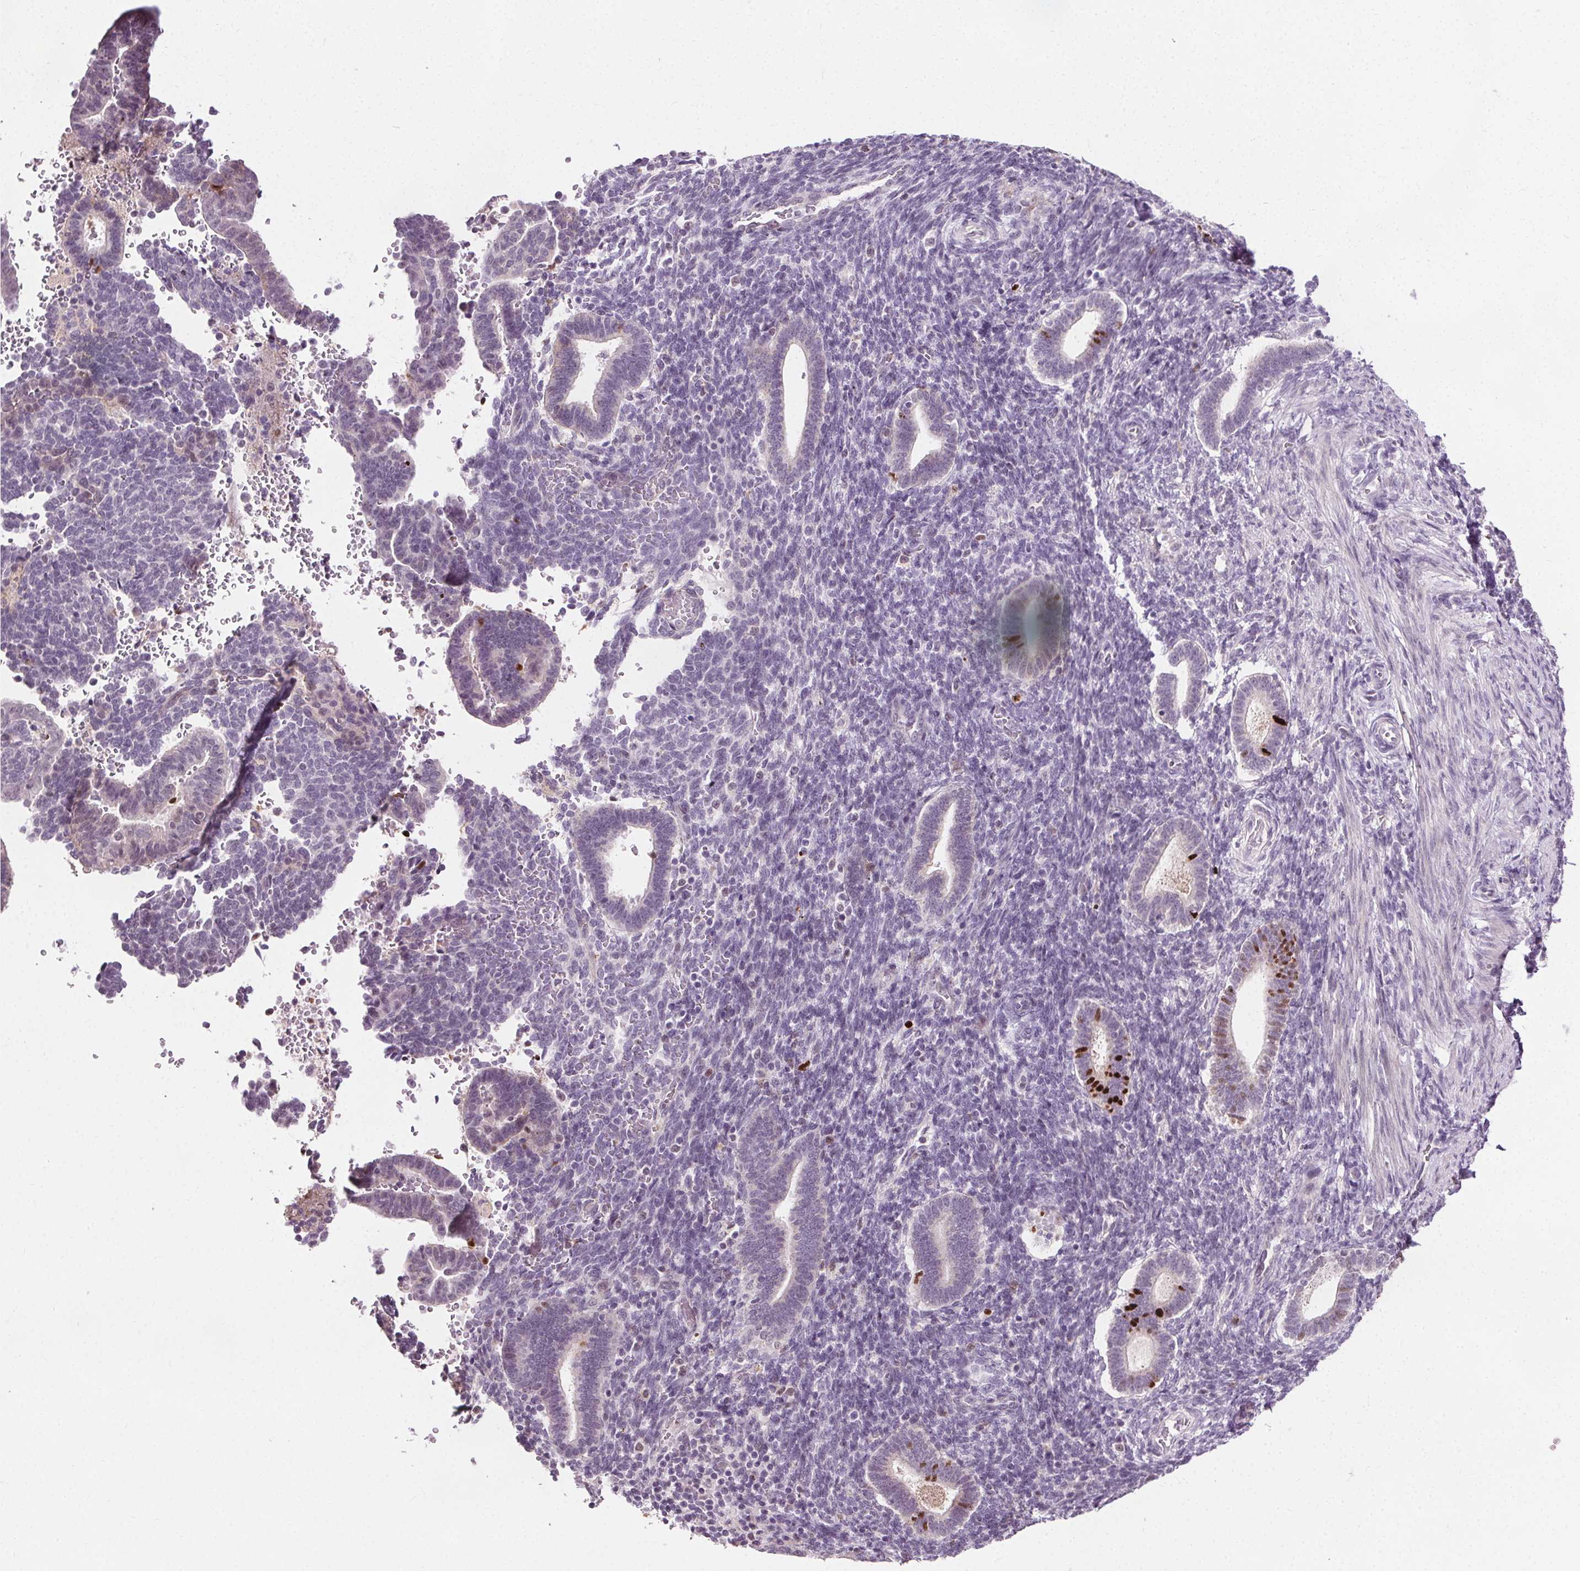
{"staining": {"intensity": "negative", "quantity": "none", "location": "none"}, "tissue": "endometrium", "cell_type": "Cells in endometrial stroma", "image_type": "normal", "snomed": [{"axis": "morphology", "description": "Normal tissue, NOS"}, {"axis": "topography", "description": "Endometrium"}], "caption": "This is an immunohistochemistry (IHC) photomicrograph of normal endometrium. There is no staining in cells in endometrial stroma.", "gene": "CEBPA", "patient": {"sex": "female", "age": 34}}